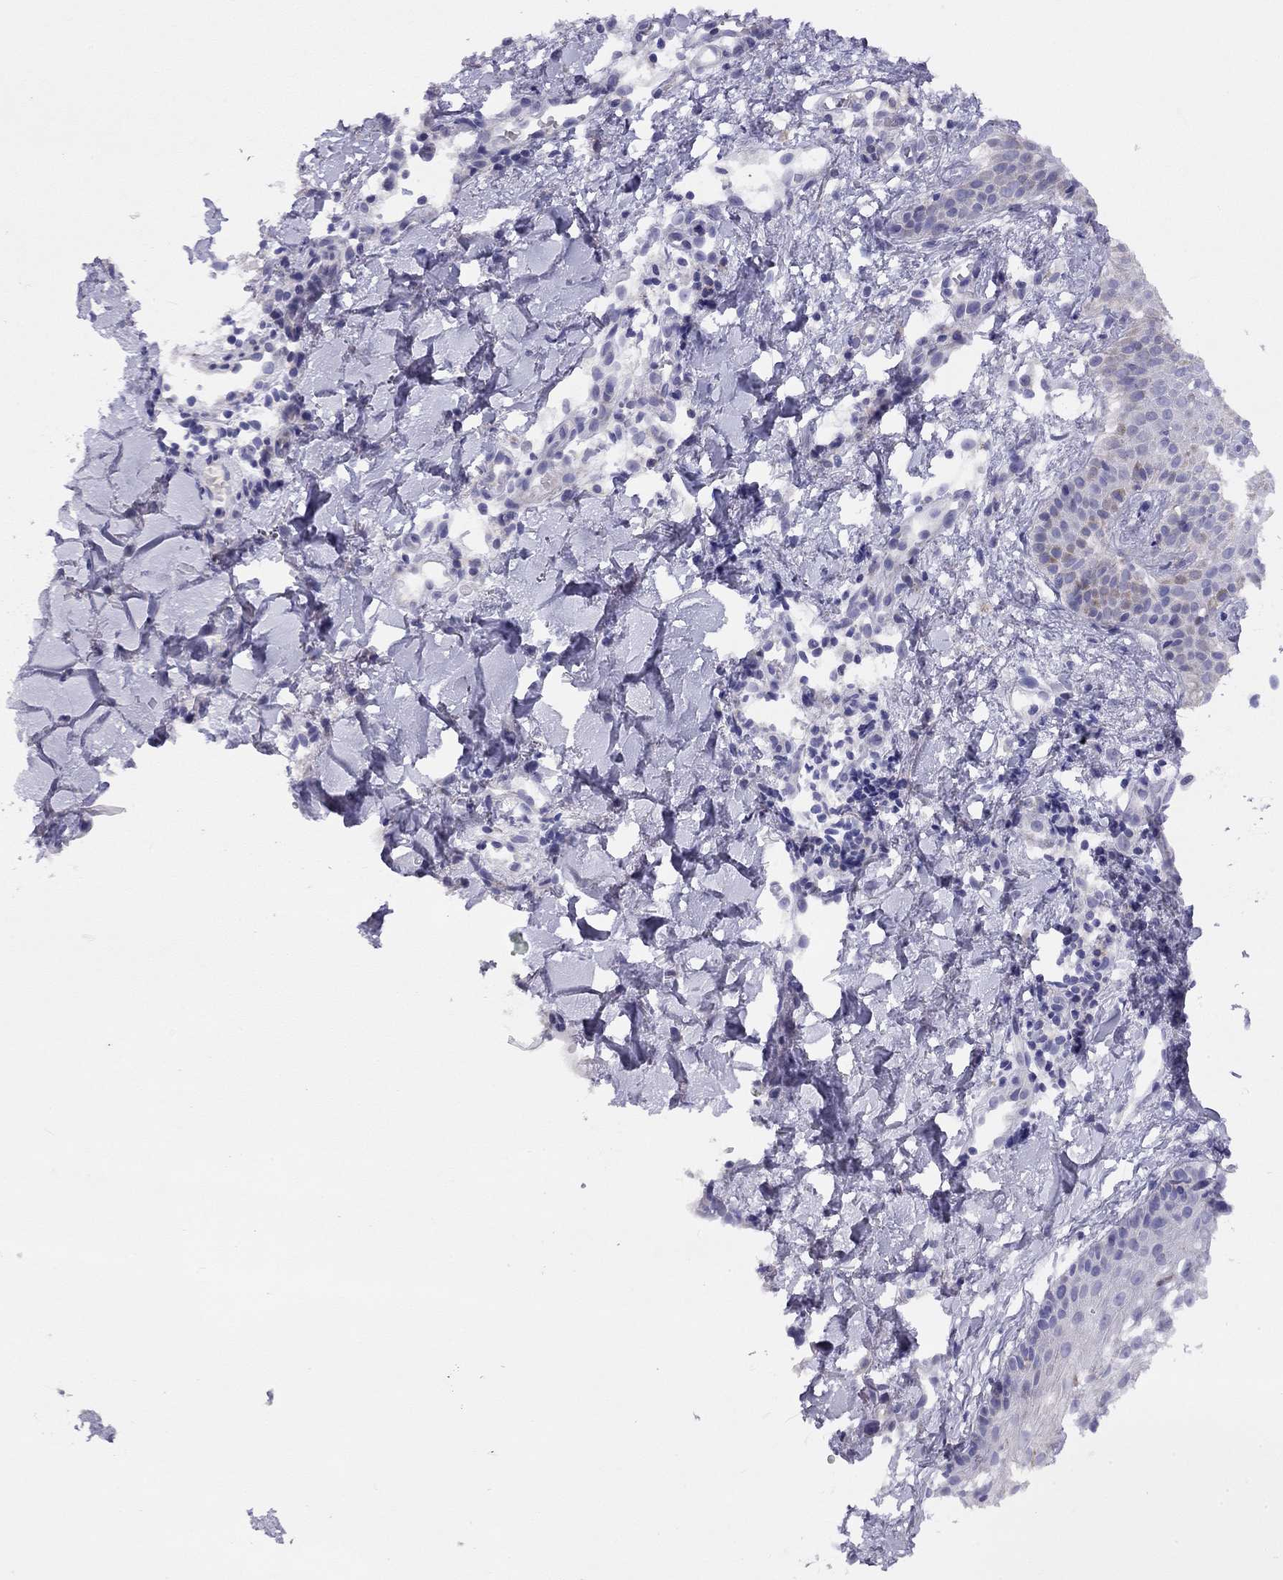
{"staining": {"intensity": "weak", "quantity": "<25%", "location": "cytoplasmic/membranous"}, "tissue": "melanoma", "cell_type": "Tumor cells", "image_type": "cancer", "snomed": [{"axis": "morphology", "description": "Malignant melanoma, NOS"}, {"axis": "topography", "description": "Skin"}], "caption": "A histopathology image of malignant melanoma stained for a protein displays no brown staining in tumor cells.", "gene": "CITED1", "patient": {"sex": "male", "age": 51}}